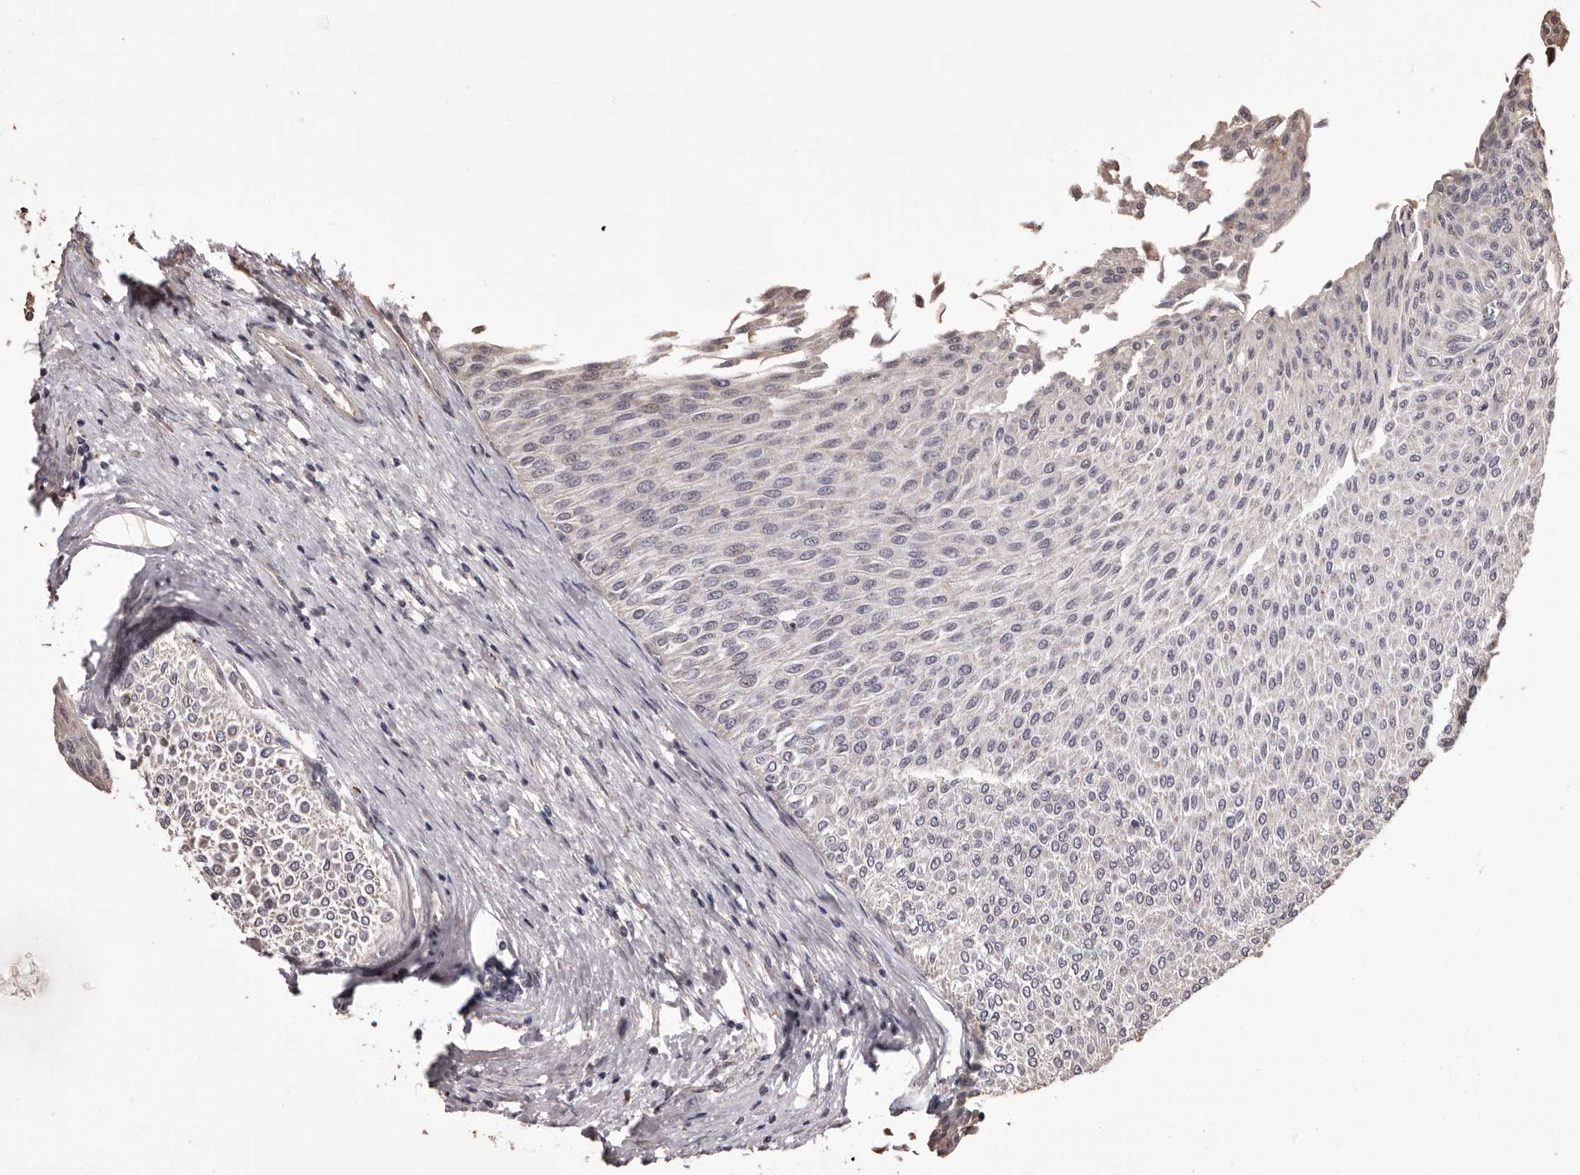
{"staining": {"intensity": "negative", "quantity": "none", "location": "none"}, "tissue": "urothelial cancer", "cell_type": "Tumor cells", "image_type": "cancer", "snomed": [{"axis": "morphology", "description": "Urothelial carcinoma, Low grade"}, {"axis": "topography", "description": "Urinary bladder"}], "caption": "Tumor cells show no significant expression in low-grade urothelial carcinoma. The staining was performed using DAB (3,3'-diaminobenzidine) to visualize the protein expression in brown, while the nuclei were stained in blue with hematoxylin (Magnification: 20x).", "gene": "ALPK1", "patient": {"sex": "male", "age": 78}}